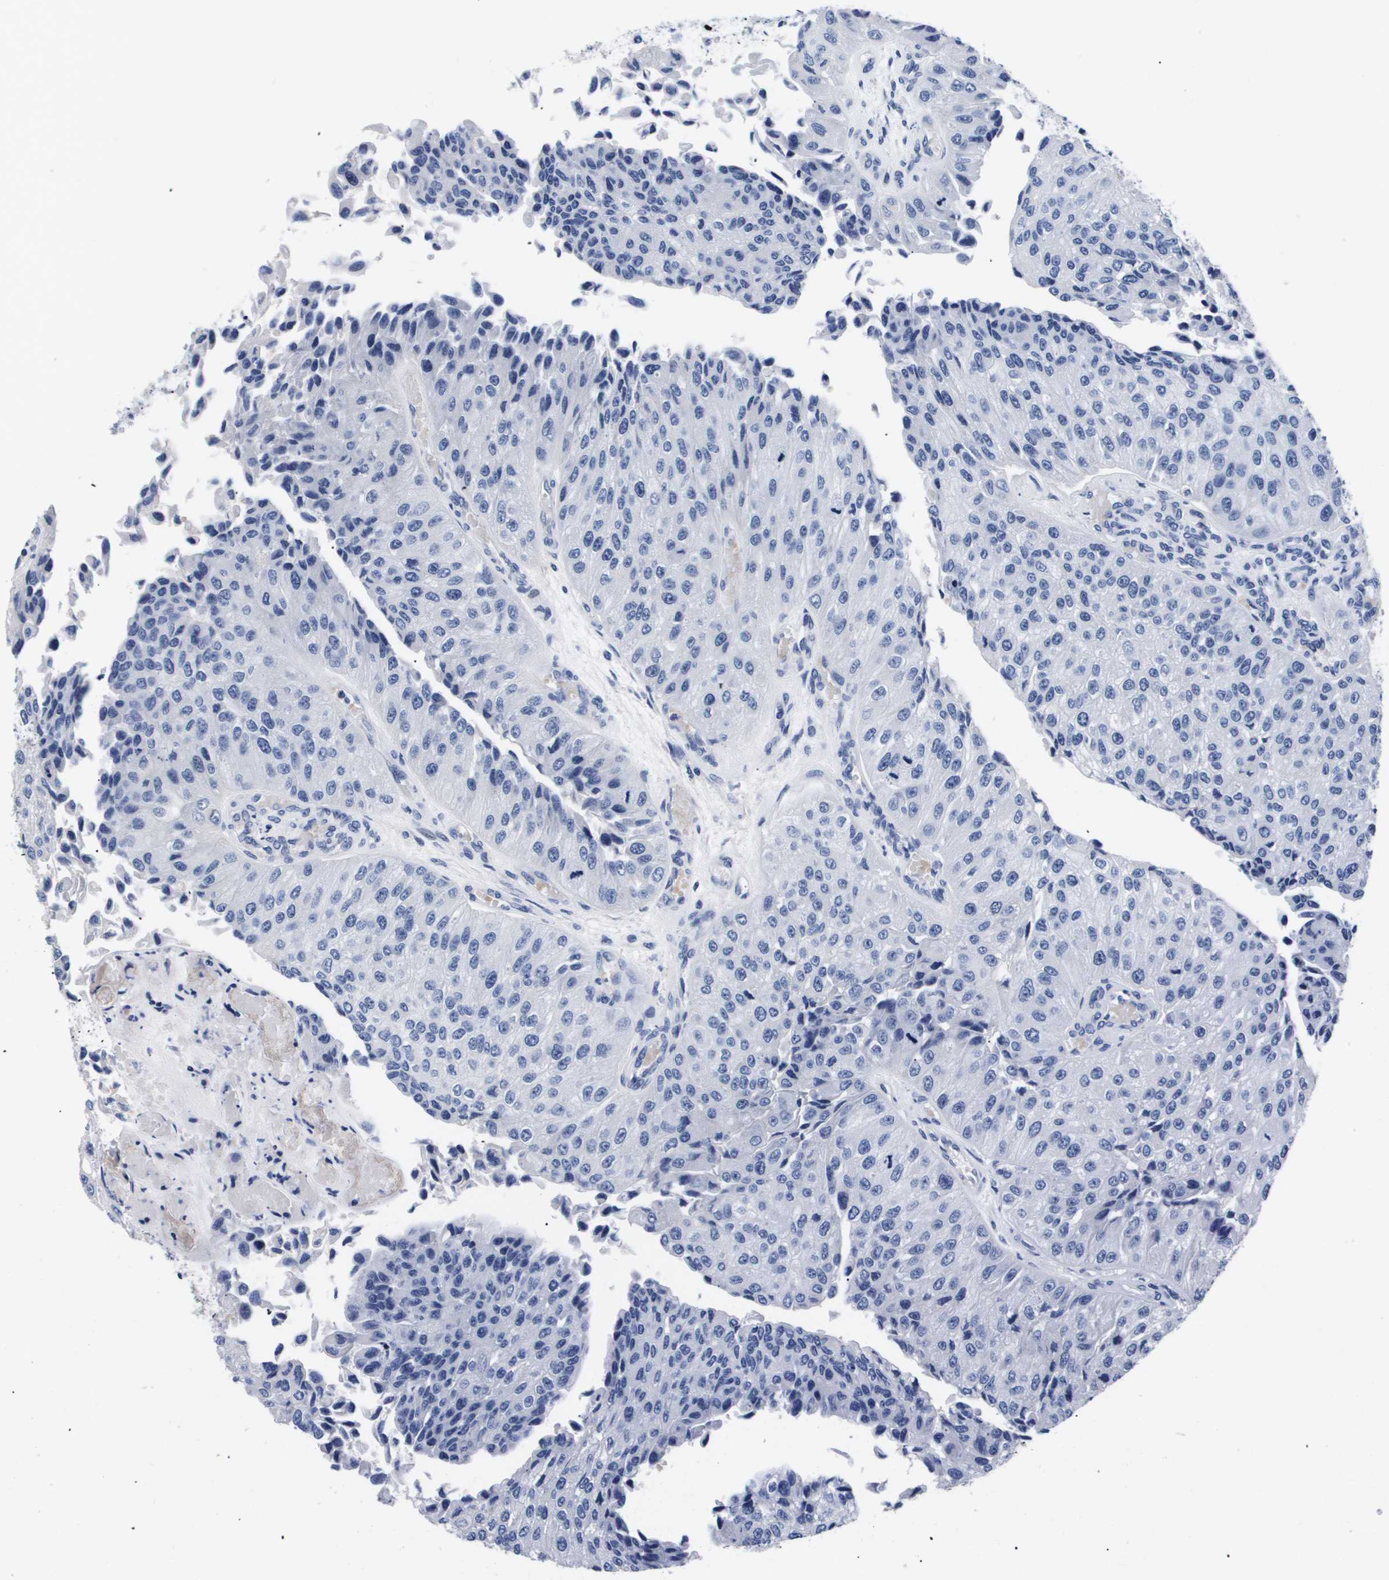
{"staining": {"intensity": "negative", "quantity": "none", "location": "none"}, "tissue": "urothelial cancer", "cell_type": "Tumor cells", "image_type": "cancer", "snomed": [{"axis": "morphology", "description": "Urothelial carcinoma, High grade"}, {"axis": "topography", "description": "Kidney"}, {"axis": "topography", "description": "Urinary bladder"}], "caption": "This is an immunohistochemistry photomicrograph of urothelial carcinoma (high-grade). There is no positivity in tumor cells.", "gene": "ATP6V0A4", "patient": {"sex": "male", "age": 77}}